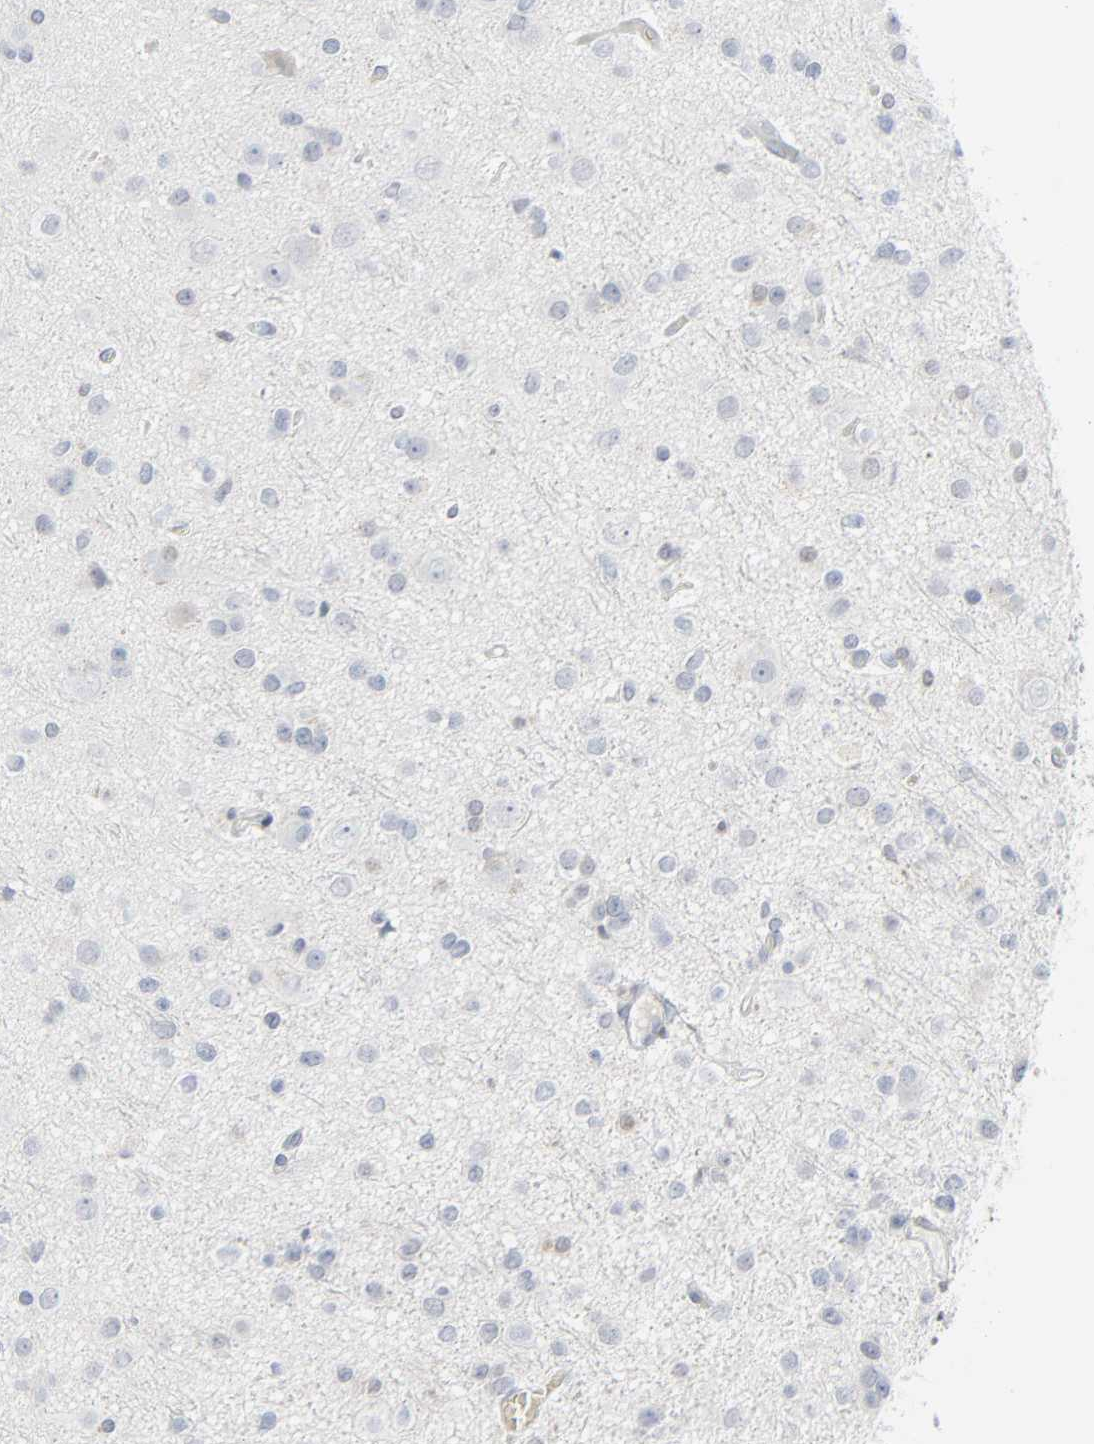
{"staining": {"intensity": "weak", "quantity": "<25%", "location": "nuclear"}, "tissue": "glioma", "cell_type": "Tumor cells", "image_type": "cancer", "snomed": [{"axis": "morphology", "description": "Glioma, malignant, Low grade"}, {"axis": "topography", "description": "Brain"}], "caption": "There is no significant expression in tumor cells of glioma.", "gene": "MITF", "patient": {"sex": "male", "age": 42}}